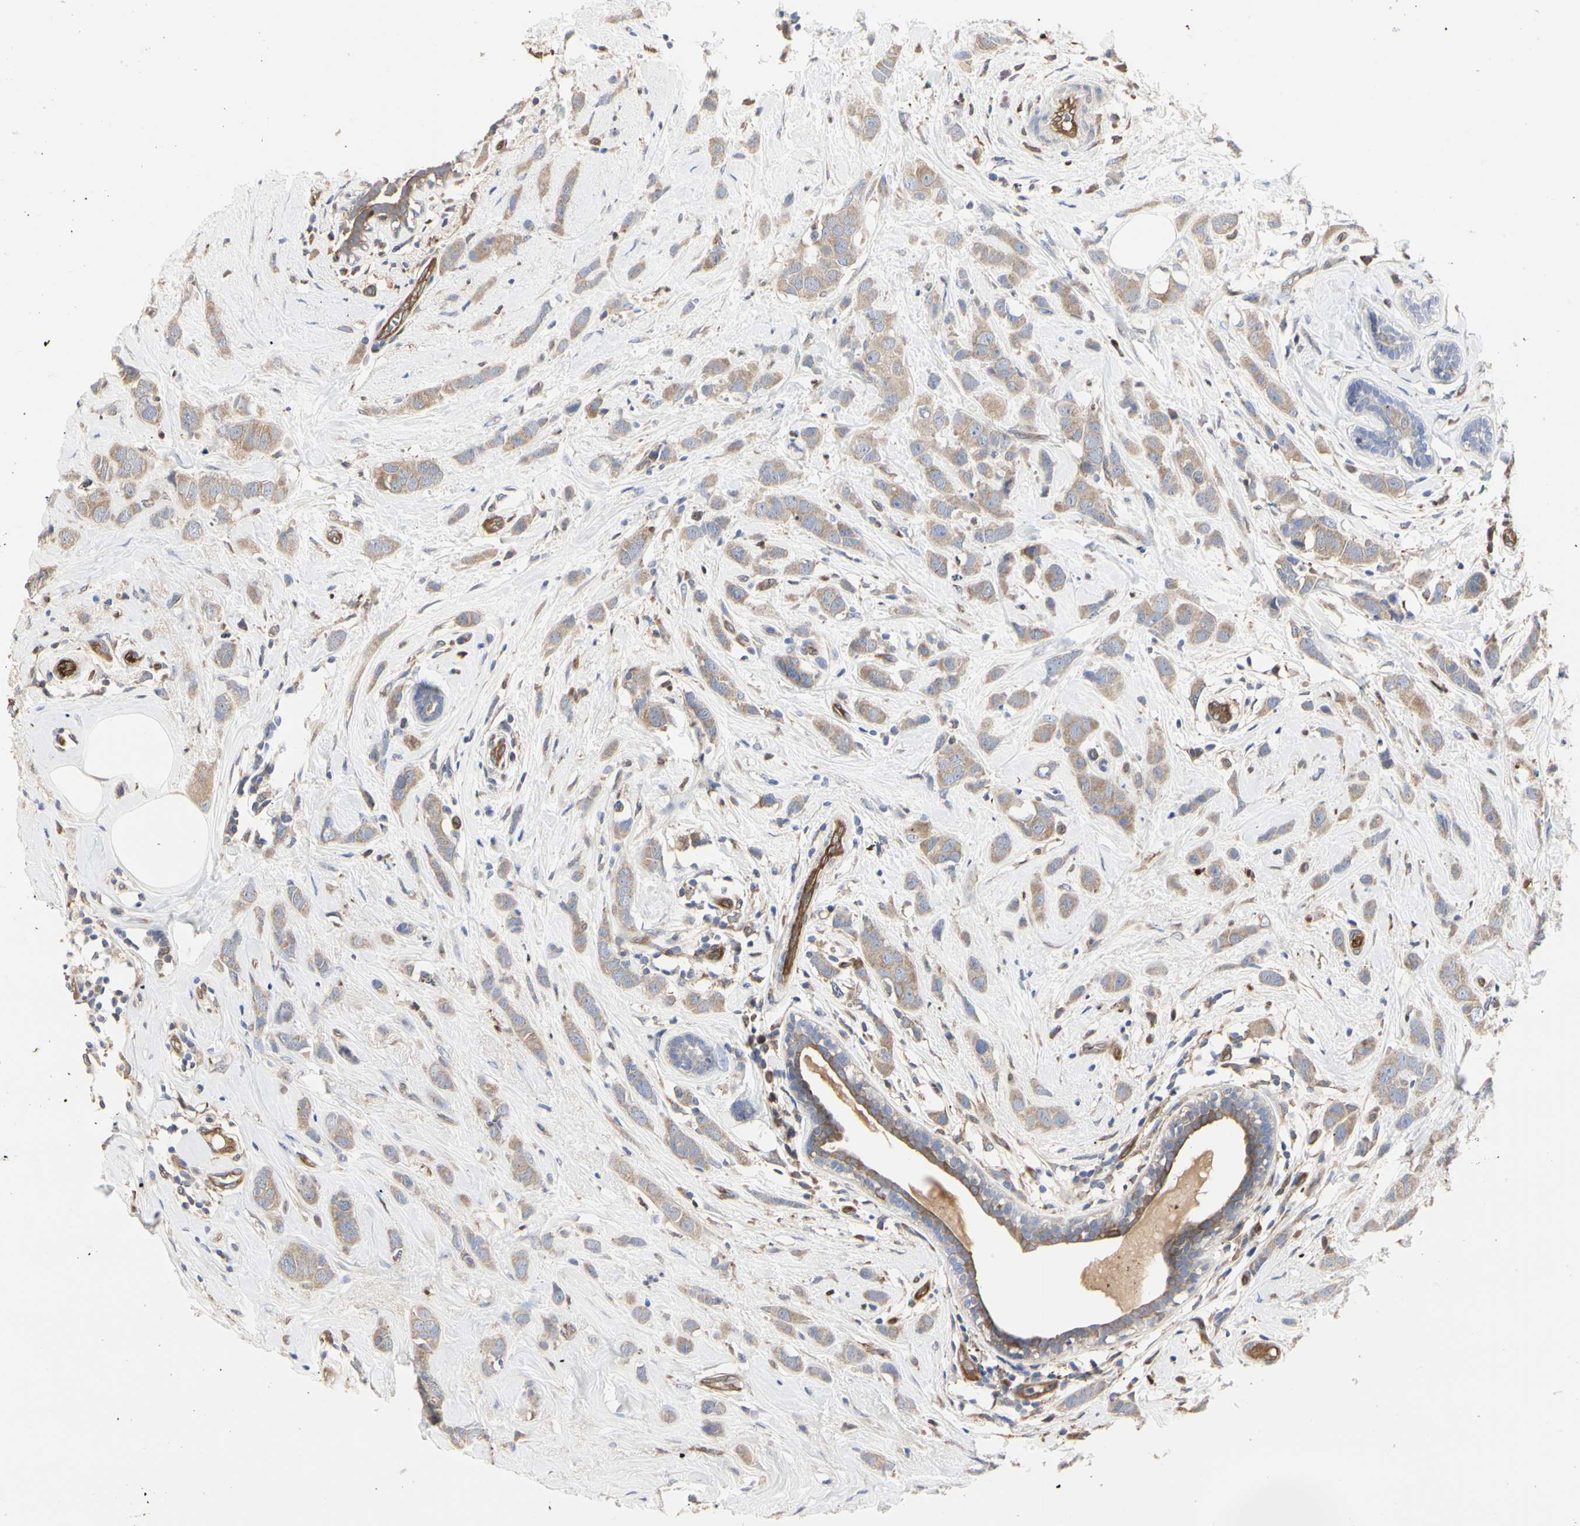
{"staining": {"intensity": "weak", "quantity": ">75%", "location": "cytoplasmic/membranous"}, "tissue": "breast cancer", "cell_type": "Tumor cells", "image_type": "cancer", "snomed": [{"axis": "morphology", "description": "Normal tissue, NOS"}, {"axis": "morphology", "description": "Duct carcinoma"}, {"axis": "topography", "description": "Breast"}], "caption": "A histopathology image showing weak cytoplasmic/membranous staining in about >75% of tumor cells in breast cancer, as visualized by brown immunohistochemical staining.", "gene": "C3orf52", "patient": {"sex": "female", "age": 50}}